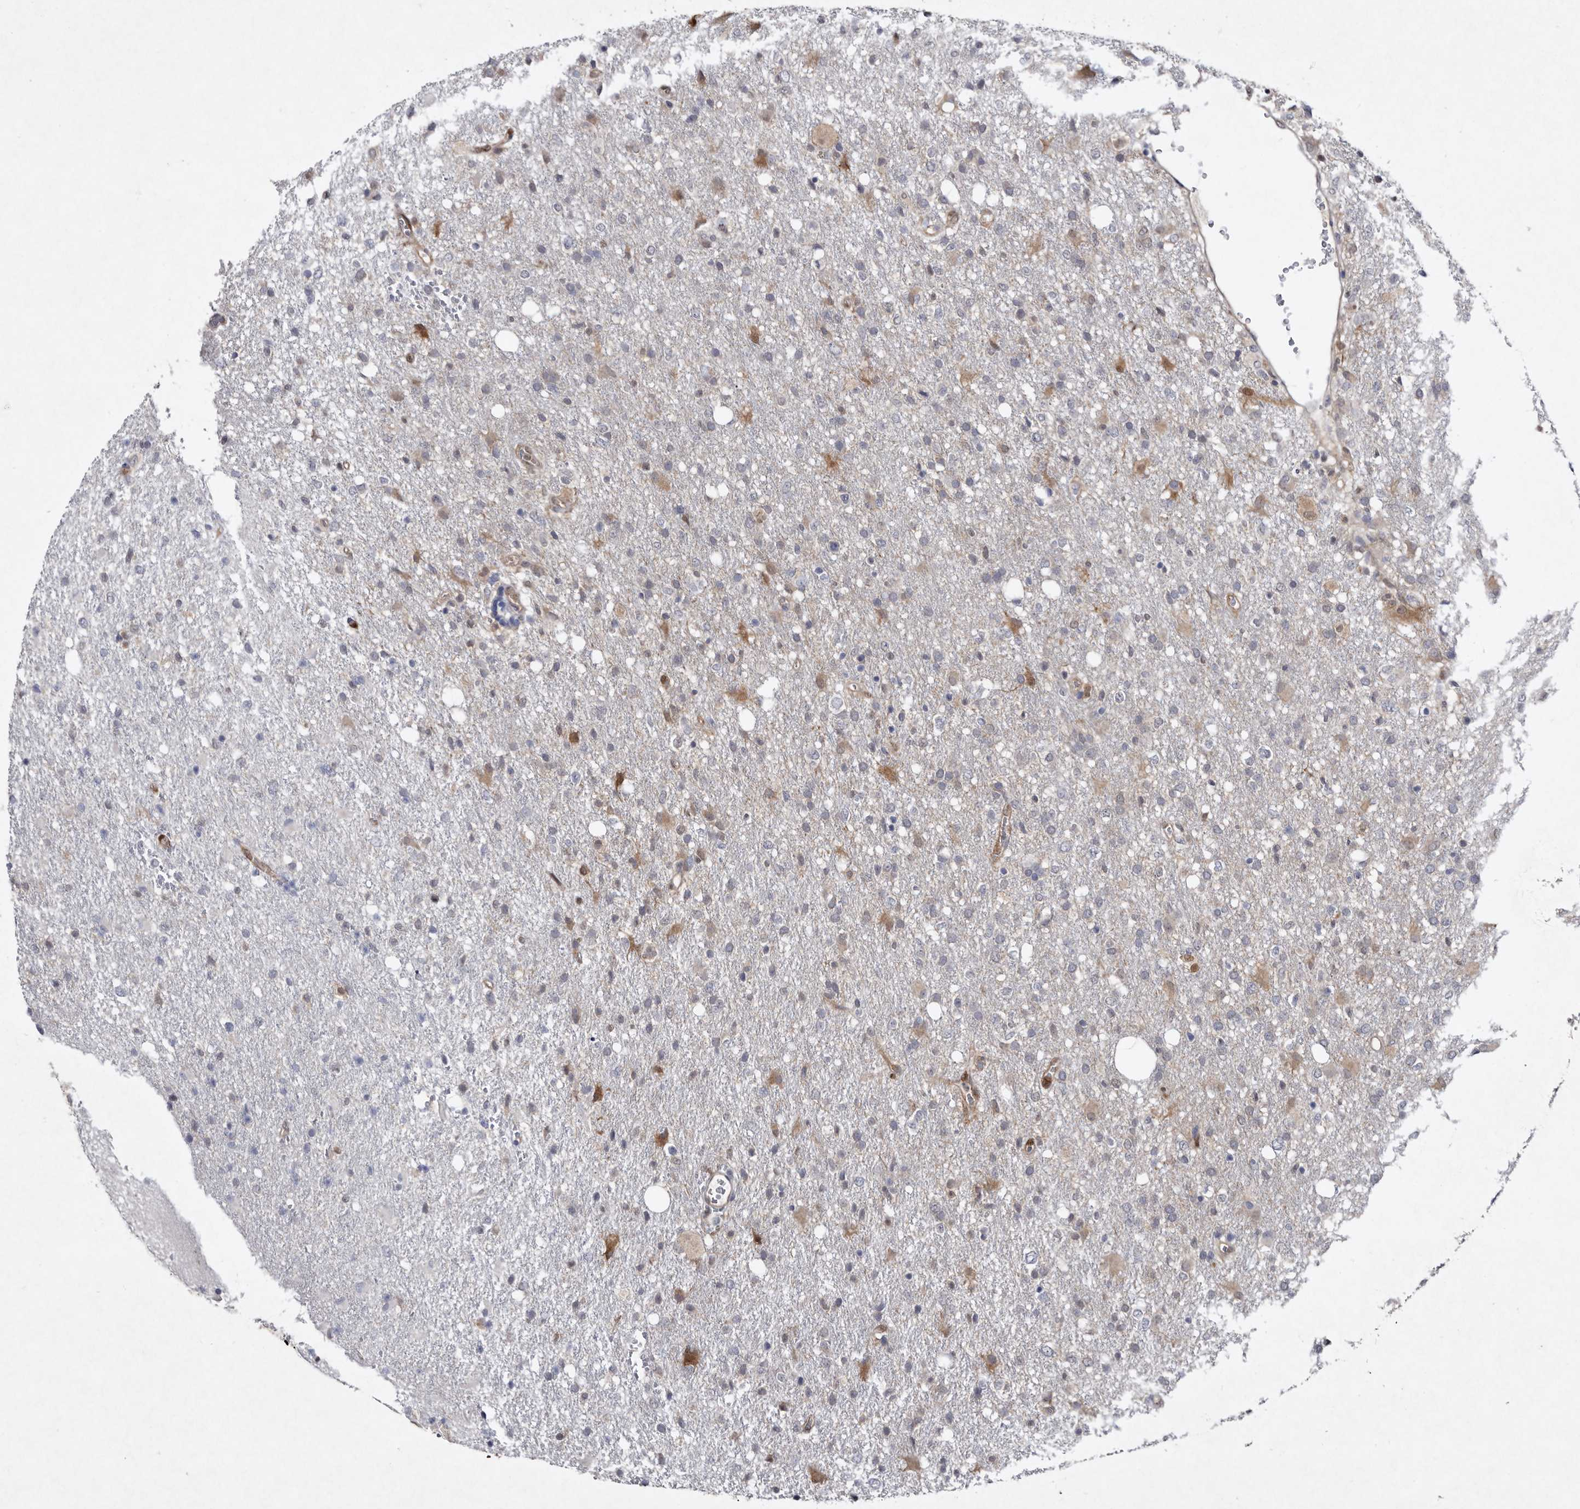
{"staining": {"intensity": "weak", "quantity": "<25%", "location": "cytoplasmic/membranous"}, "tissue": "glioma", "cell_type": "Tumor cells", "image_type": "cancer", "snomed": [{"axis": "morphology", "description": "Glioma, malignant, High grade"}, {"axis": "topography", "description": "Brain"}], "caption": "IHC of malignant high-grade glioma demonstrates no positivity in tumor cells. The staining was performed using DAB to visualize the protein expression in brown, while the nuclei were stained in blue with hematoxylin (Magnification: 20x).", "gene": "SERPINB8", "patient": {"sex": "female", "age": 57}}